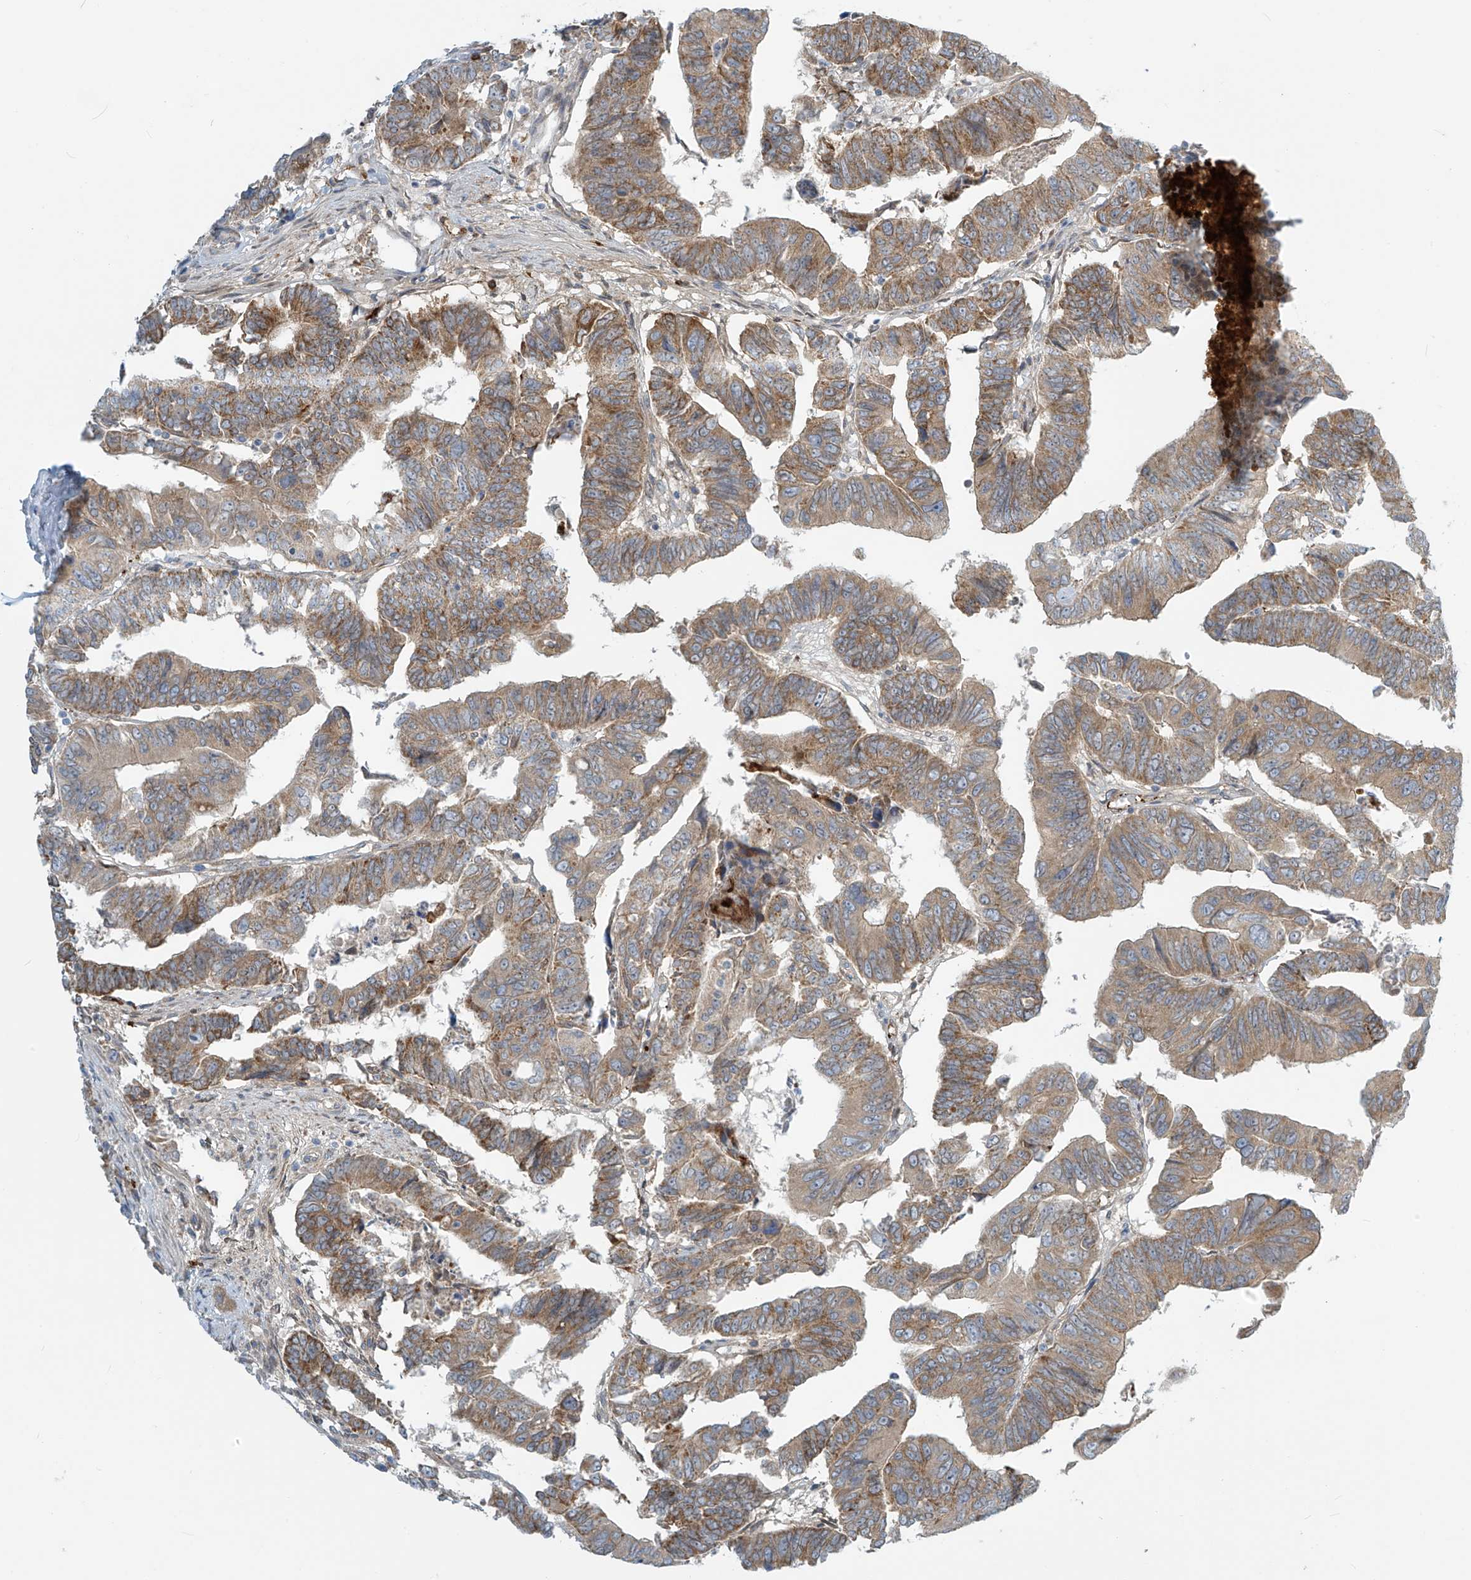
{"staining": {"intensity": "moderate", "quantity": ">75%", "location": "cytoplasmic/membranous"}, "tissue": "colorectal cancer", "cell_type": "Tumor cells", "image_type": "cancer", "snomed": [{"axis": "morphology", "description": "Adenocarcinoma, NOS"}, {"axis": "topography", "description": "Rectum"}], "caption": "Moderate cytoplasmic/membranous protein staining is identified in approximately >75% of tumor cells in colorectal cancer (adenocarcinoma).", "gene": "LZTS3", "patient": {"sex": "female", "age": 65}}